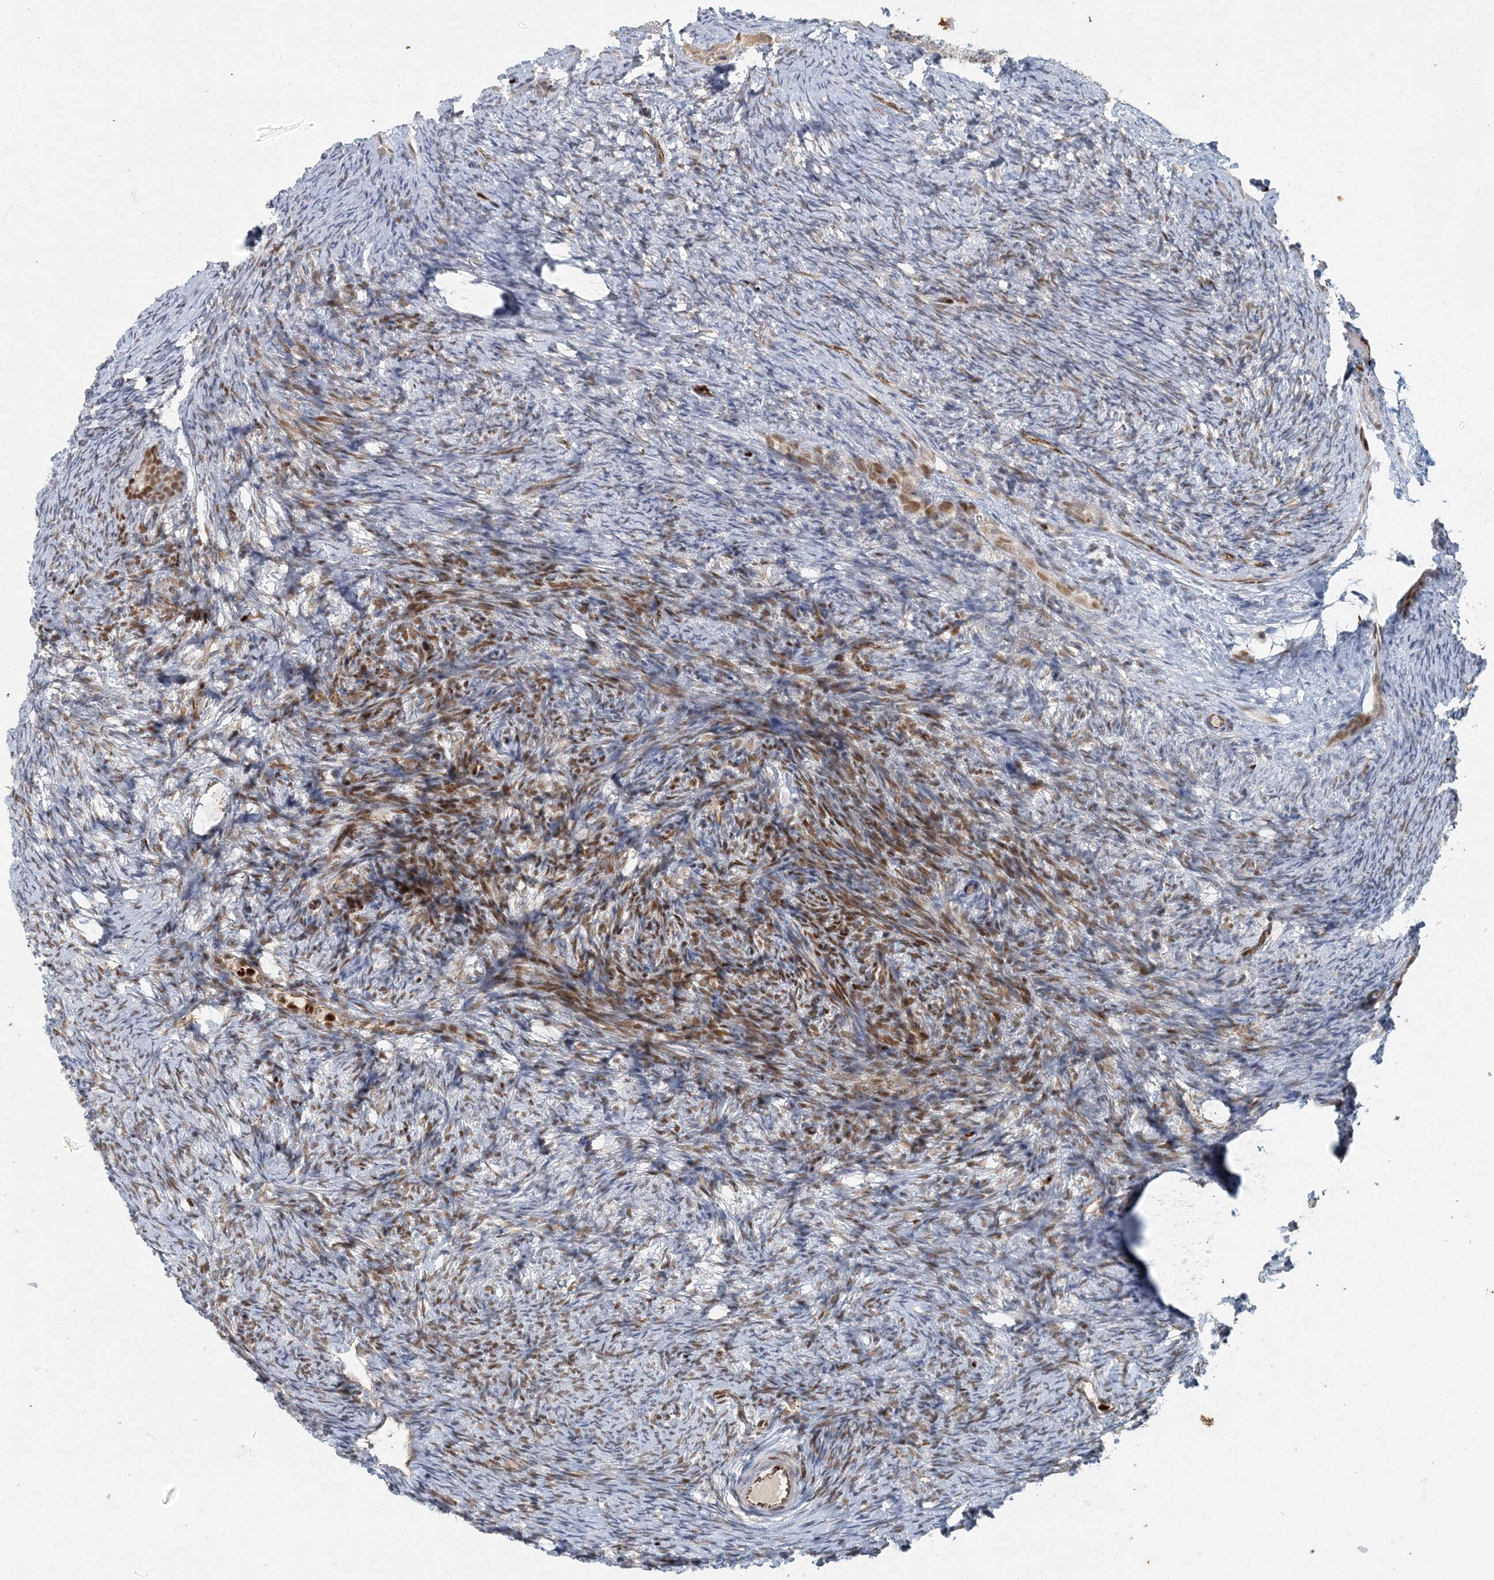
{"staining": {"intensity": "strong", "quantity": ">75%", "location": "nuclear"}, "tissue": "ovary", "cell_type": "Follicle cells", "image_type": "normal", "snomed": [{"axis": "morphology", "description": "Normal tissue, NOS"}, {"axis": "morphology", "description": "Cyst, NOS"}, {"axis": "topography", "description": "Ovary"}], "caption": "Approximately >75% of follicle cells in benign human ovary reveal strong nuclear protein expression as visualized by brown immunohistochemical staining.", "gene": "AK9", "patient": {"sex": "female", "age": 33}}